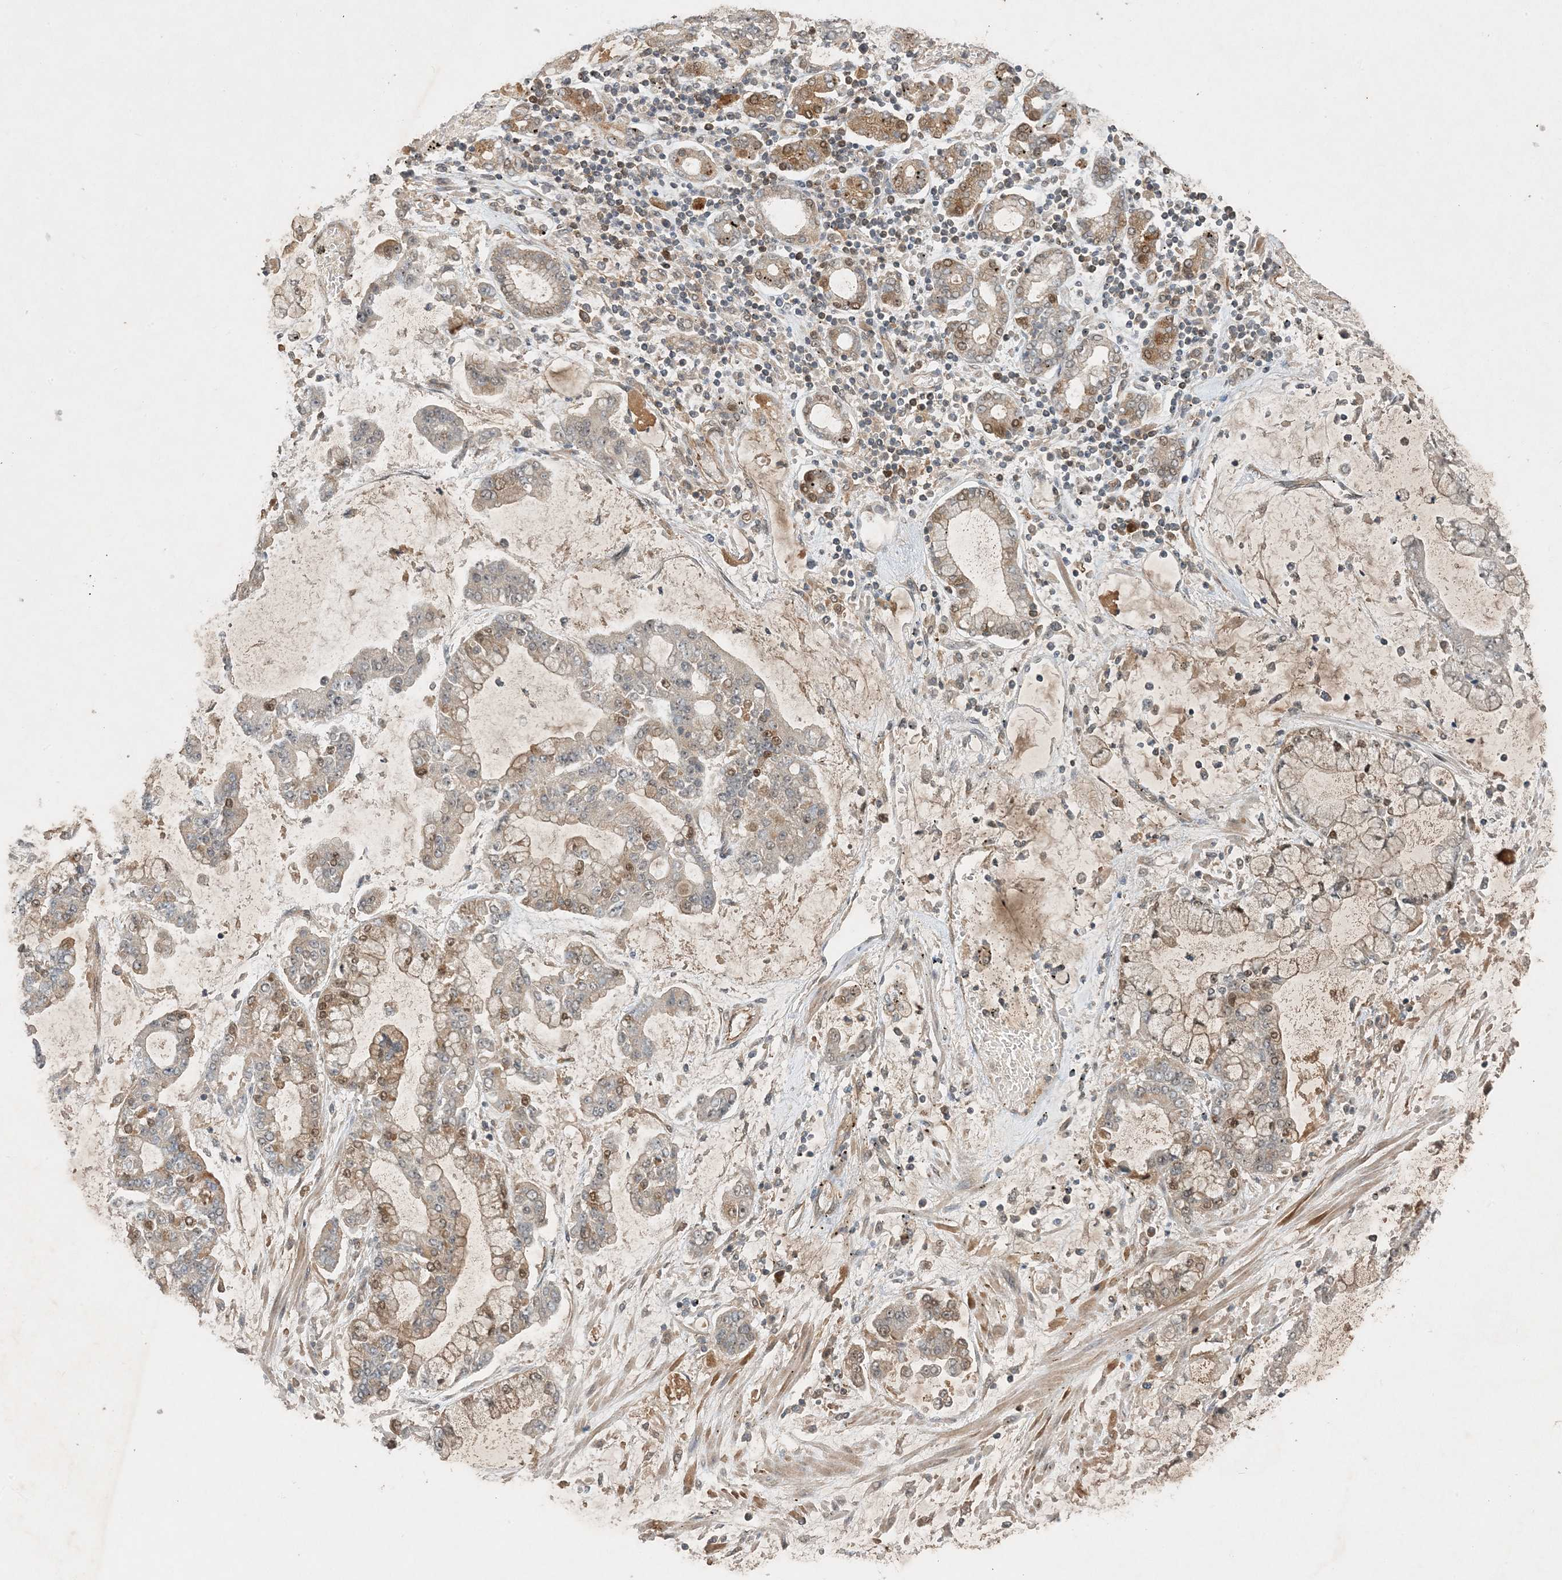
{"staining": {"intensity": "moderate", "quantity": "25%-75%", "location": "cytoplasmic/membranous,nuclear"}, "tissue": "stomach cancer", "cell_type": "Tumor cells", "image_type": "cancer", "snomed": [{"axis": "morphology", "description": "Normal tissue, NOS"}, {"axis": "morphology", "description": "Adenocarcinoma, NOS"}, {"axis": "topography", "description": "Stomach, upper"}, {"axis": "topography", "description": "Stomach"}], "caption": "The photomicrograph displays a brown stain indicating the presence of a protein in the cytoplasmic/membranous and nuclear of tumor cells in stomach cancer (adenocarcinoma). (DAB IHC, brown staining for protein, blue staining for nuclei).", "gene": "ZCCHC4", "patient": {"sex": "male", "age": 76}}